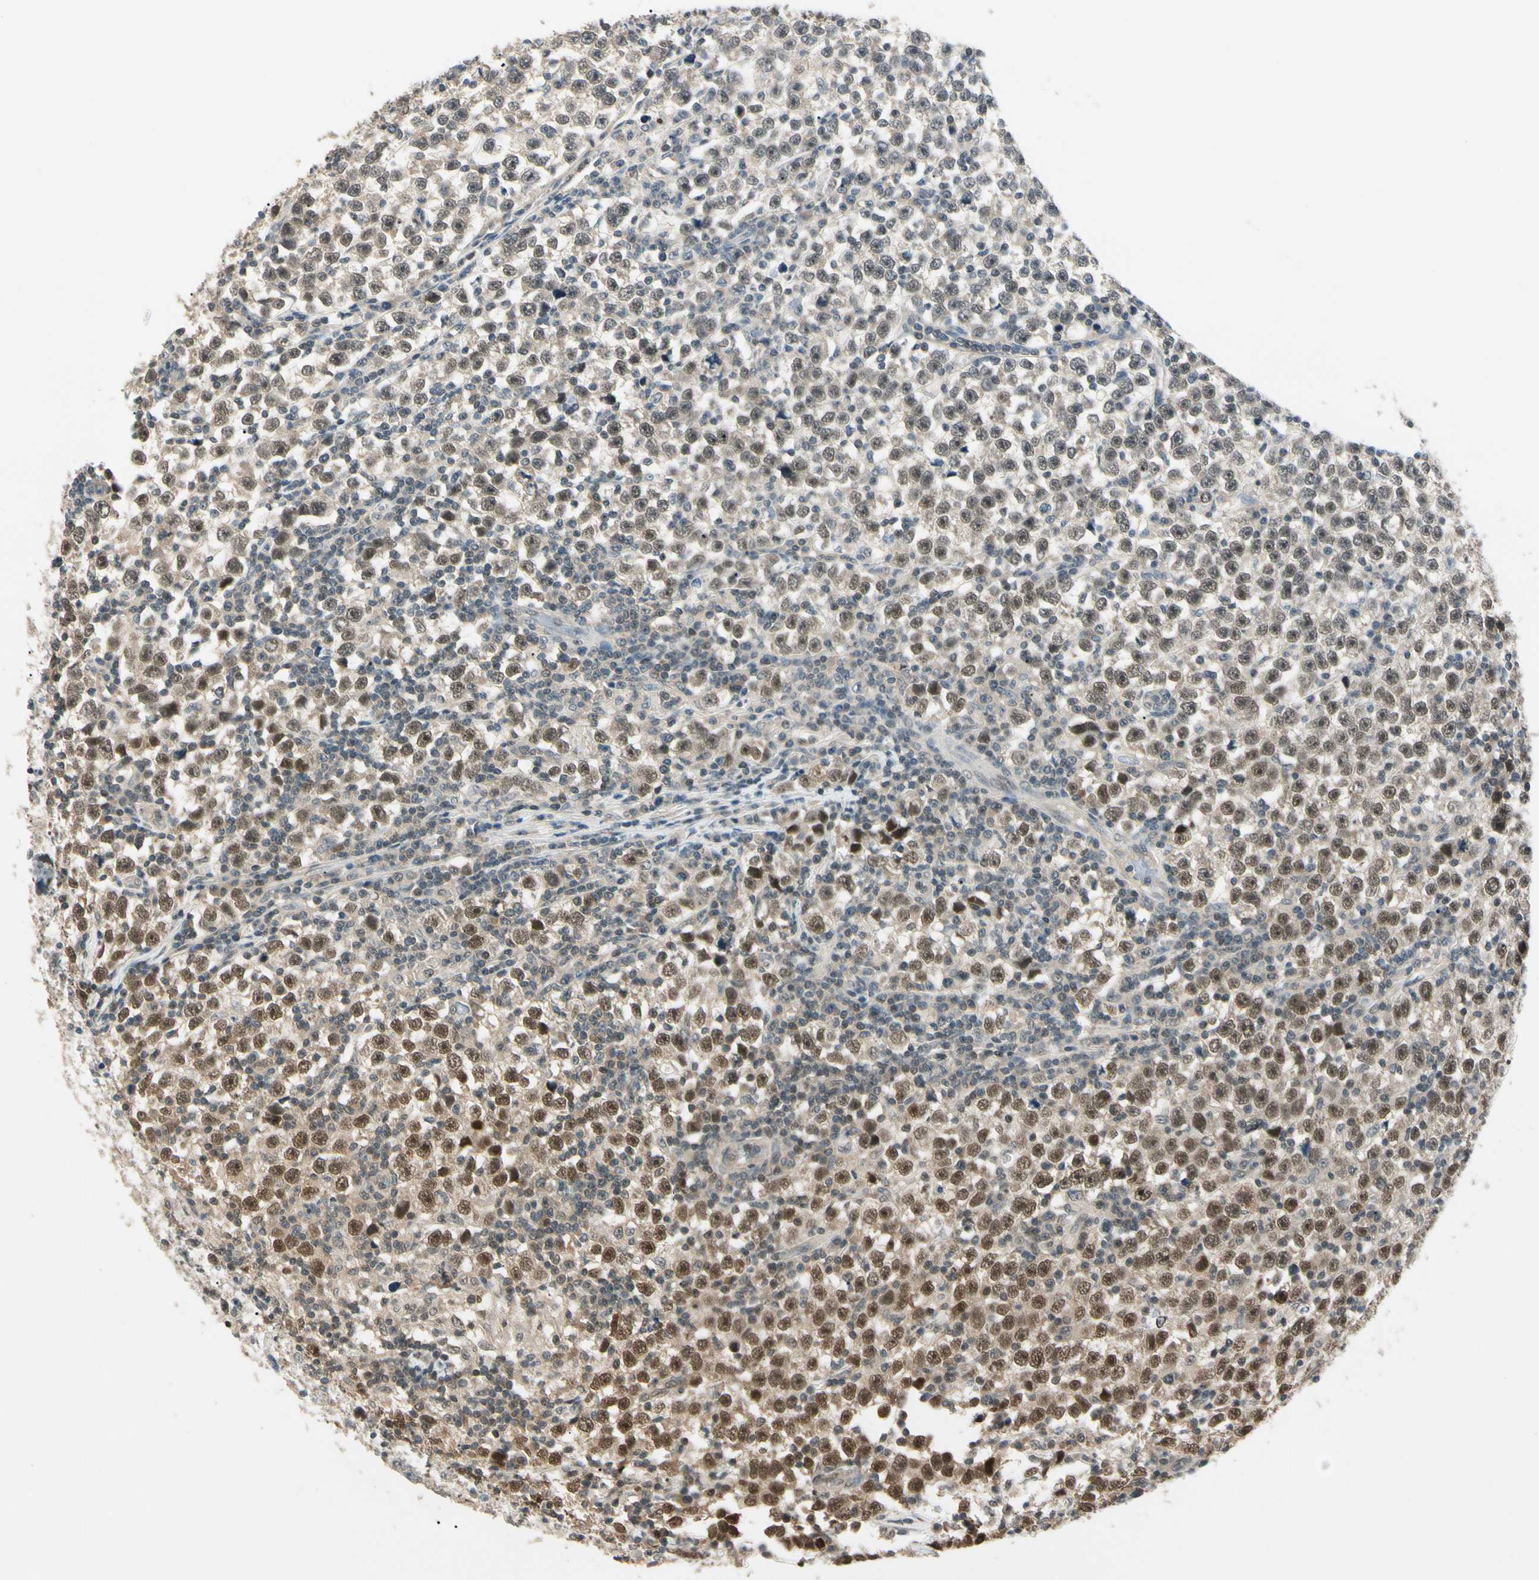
{"staining": {"intensity": "moderate", "quantity": ">75%", "location": "cytoplasmic/membranous,nuclear"}, "tissue": "testis cancer", "cell_type": "Tumor cells", "image_type": "cancer", "snomed": [{"axis": "morphology", "description": "Seminoma, NOS"}, {"axis": "topography", "description": "Testis"}], "caption": "Protein staining of testis cancer tissue reveals moderate cytoplasmic/membranous and nuclear positivity in approximately >75% of tumor cells.", "gene": "ZSCAN12", "patient": {"sex": "male", "age": 43}}